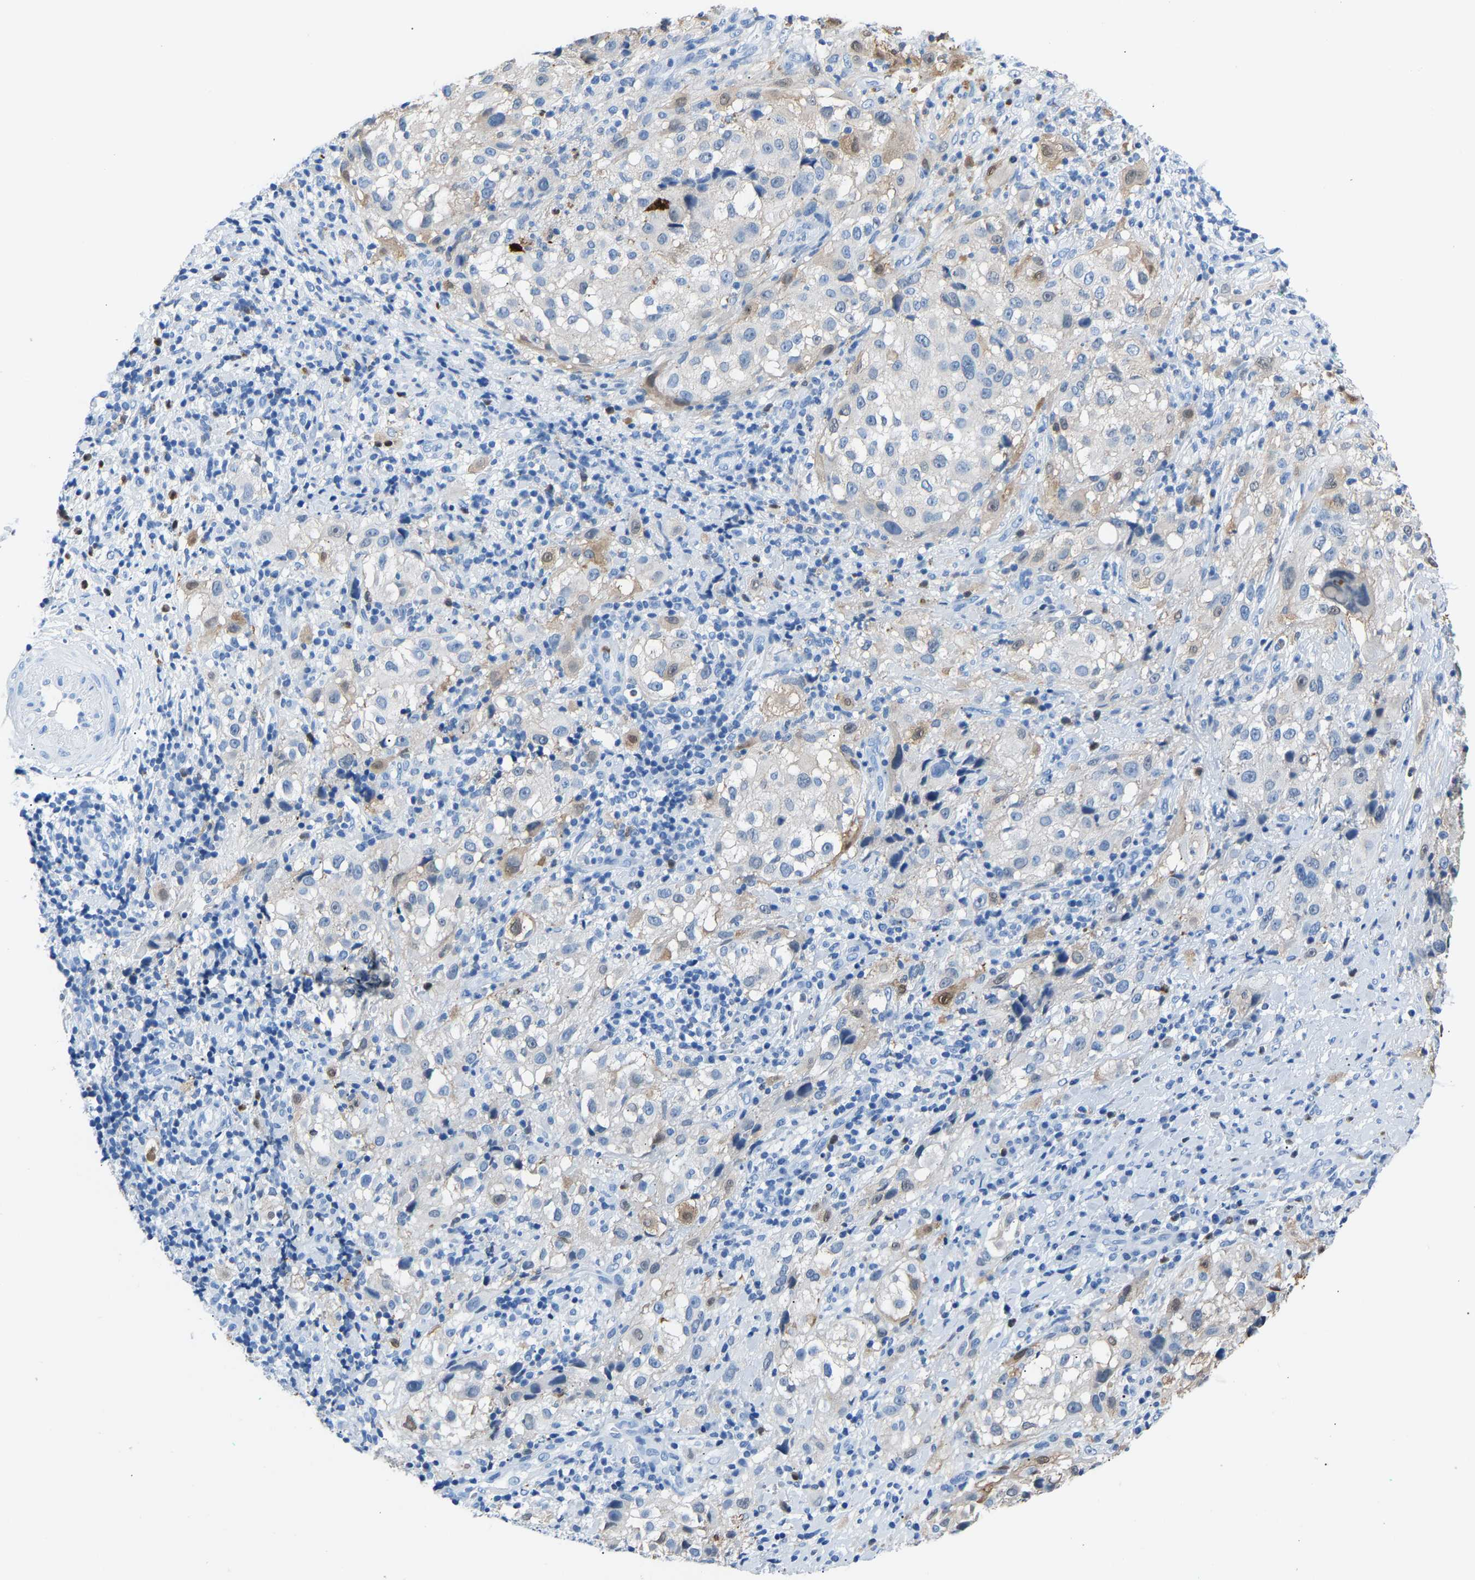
{"staining": {"intensity": "weak", "quantity": "<25%", "location": "cytoplasmic/membranous"}, "tissue": "melanoma", "cell_type": "Tumor cells", "image_type": "cancer", "snomed": [{"axis": "morphology", "description": "Necrosis, NOS"}, {"axis": "morphology", "description": "Malignant melanoma, NOS"}, {"axis": "topography", "description": "Skin"}], "caption": "Immunohistochemistry (IHC) photomicrograph of neoplastic tissue: human melanoma stained with DAB (3,3'-diaminobenzidine) reveals no significant protein positivity in tumor cells.", "gene": "S100P", "patient": {"sex": "female", "age": 87}}